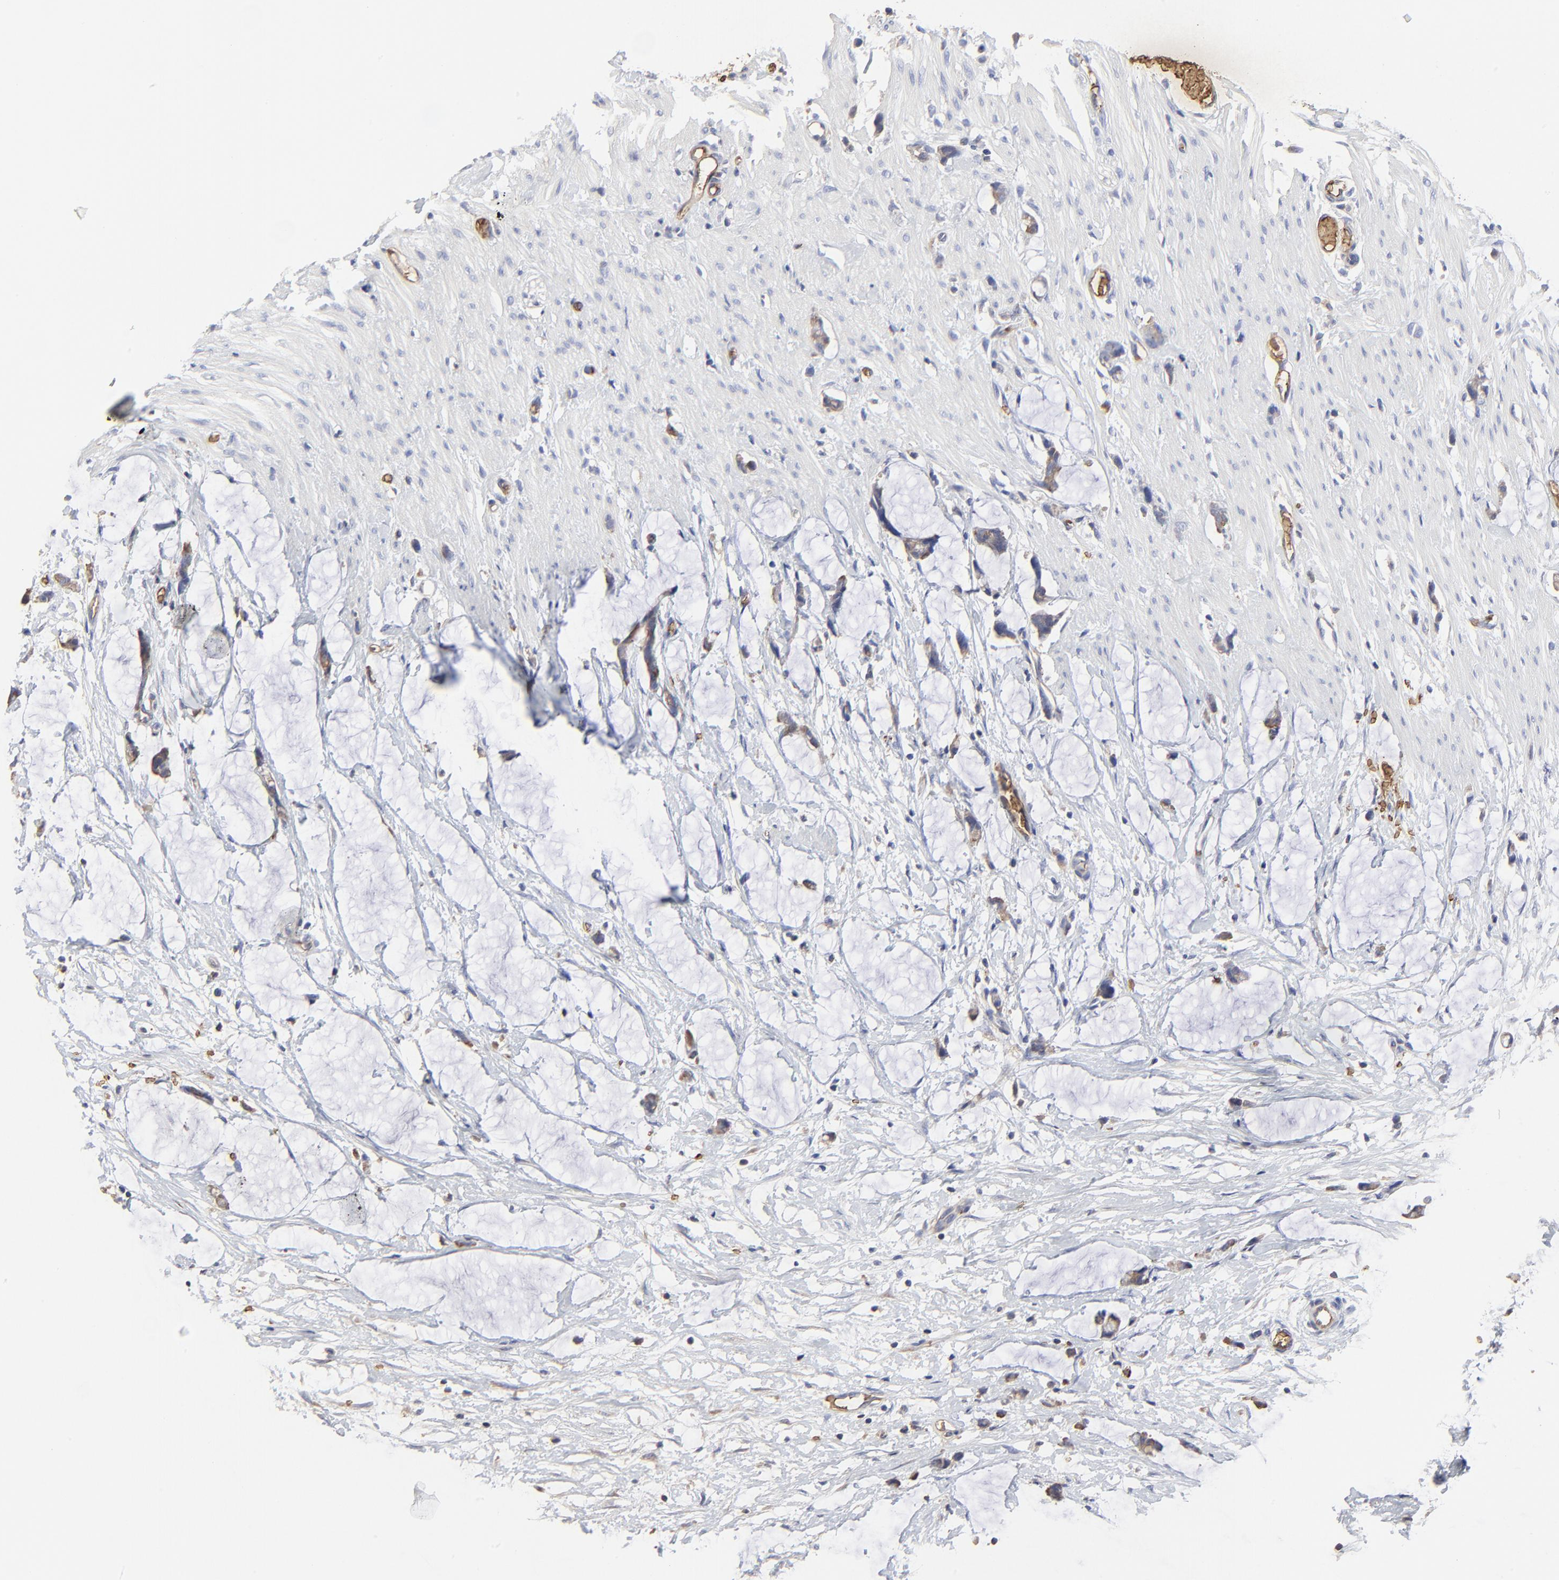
{"staining": {"intensity": "moderate", "quantity": "25%-75%", "location": "cytoplasmic/membranous"}, "tissue": "colorectal cancer", "cell_type": "Tumor cells", "image_type": "cancer", "snomed": [{"axis": "morphology", "description": "Adenocarcinoma, NOS"}, {"axis": "topography", "description": "Colon"}], "caption": "Approximately 25%-75% of tumor cells in human colorectal adenocarcinoma exhibit moderate cytoplasmic/membranous protein staining as visualized by brown immunohistochemical staining.", "gene": "PAG1", "patient": {"sex": "male", "age": 14}}